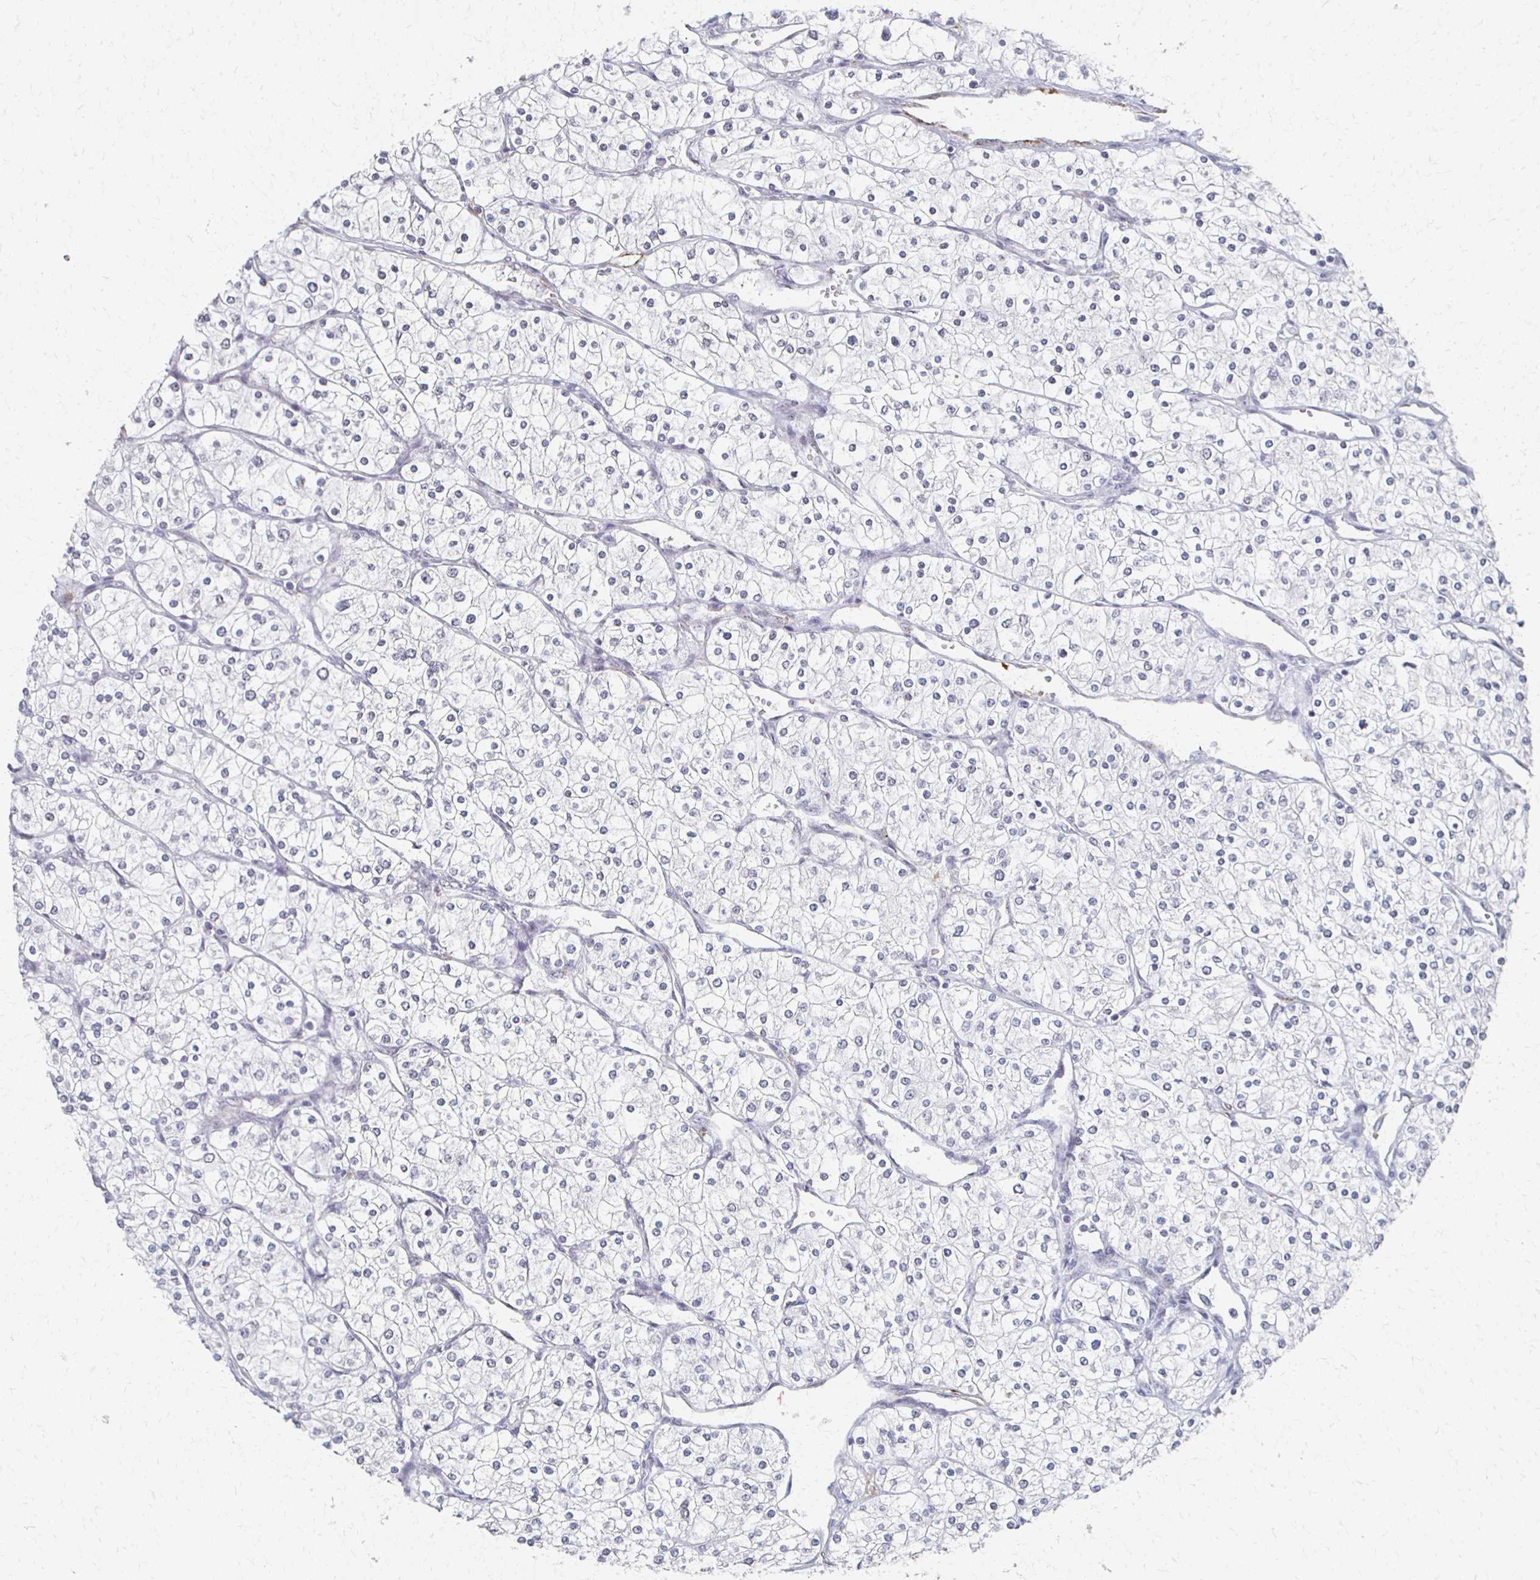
{"staining": {"intensity": "negative", "quantity": "none", "location": "none"}, "tissue": "renal cancer", "cell_type": "Tumor cells", "image_type": "cancer", "snomed": [{"axis": "morphology", "description": "Adenocarcinoma, NOS"}, {"axis": "topography", "description": "Kidney"}], "caption": "Immunohistochemistry (IHC) micrograph of neoplastic tissue: human adenocarcinoma (renal) stained with DAB (3,3'-diaminobenzidine) demonstrates no significant protein staining in tumor cells.", "gene": "DAB1", "patient": {"sex": "male", "age": 80}}